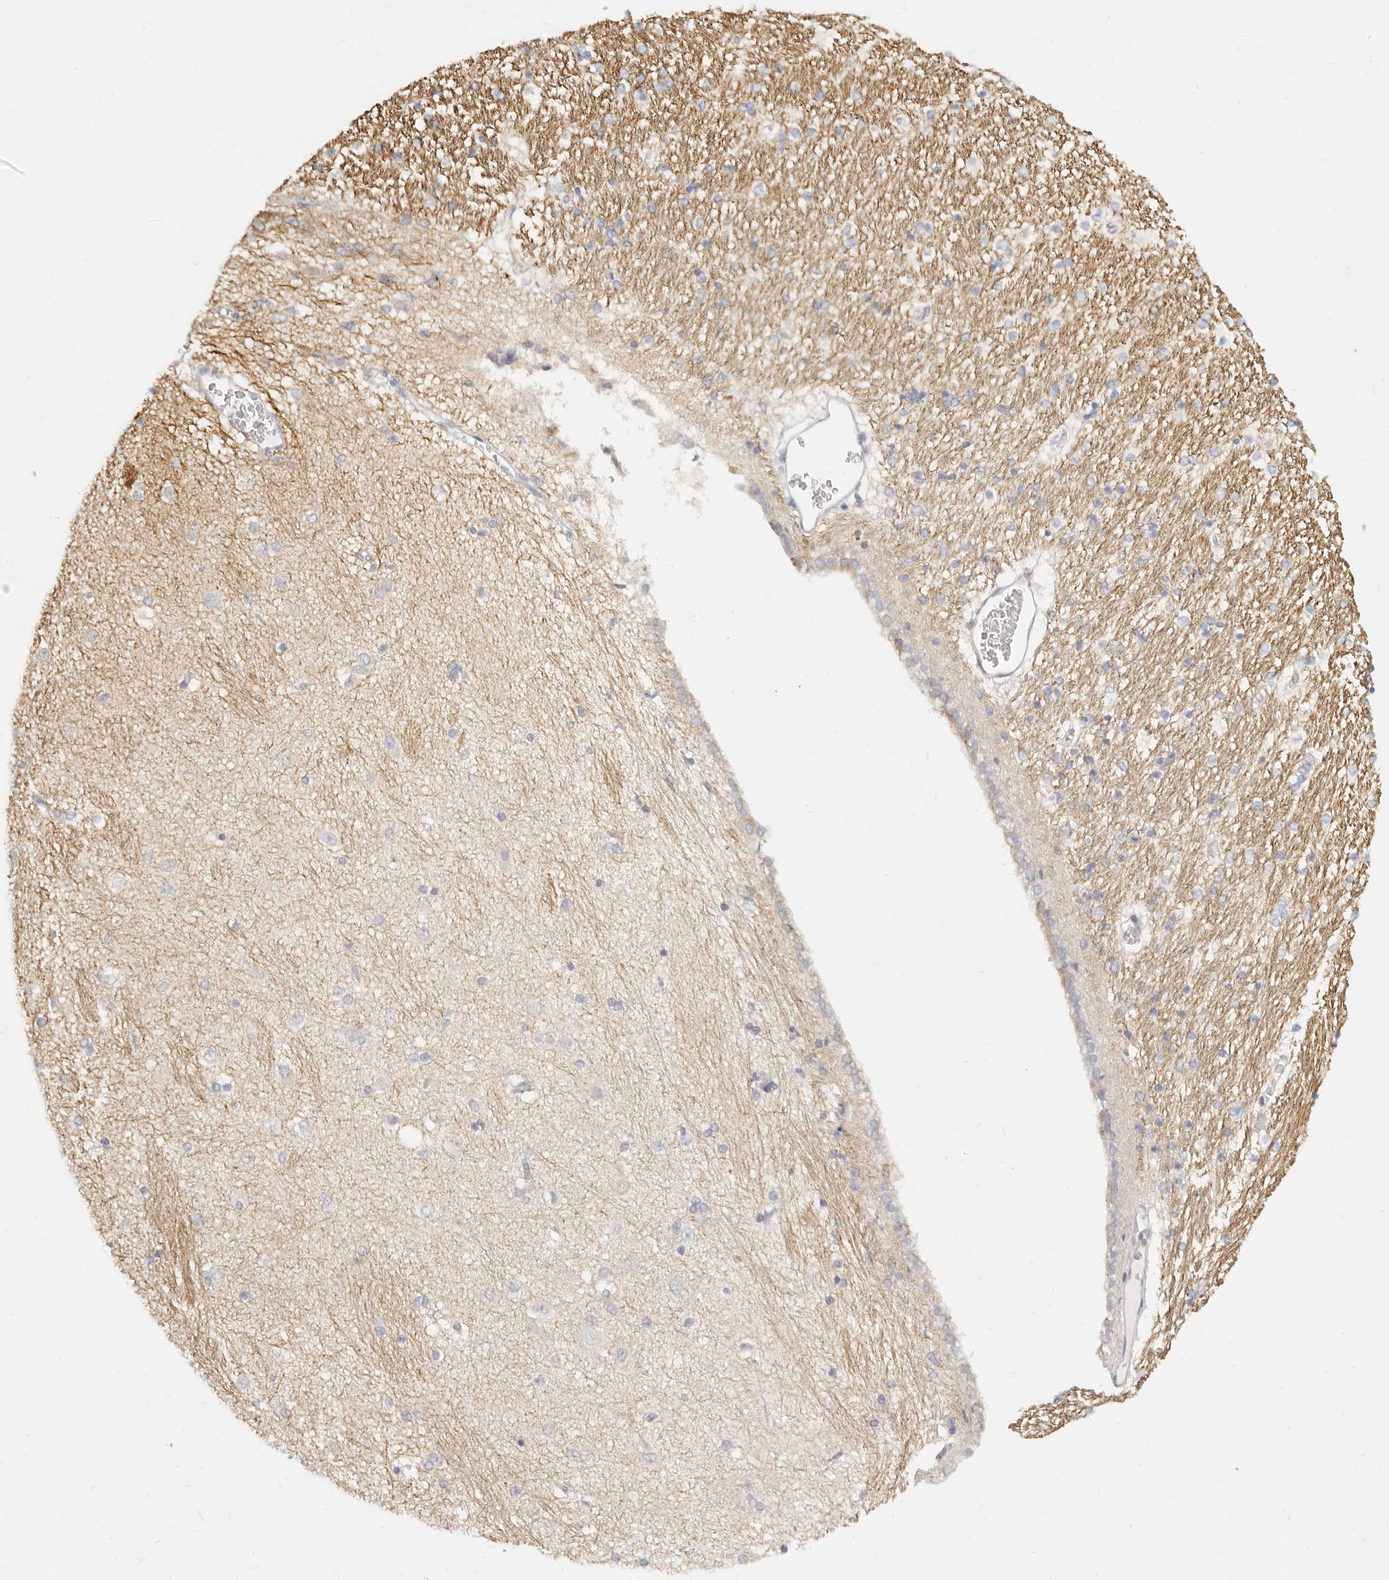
{"staining": {"intensity": "negative", "quantity": "none", "location": "none"}, "tissue": "hippocampus", "cell_type": "Glial cells", "image_type": "normal", "snomed": [{"axis": "morphology", "description": "Normal tissue, NOS"}, {"axis": "topography", "description": "Hippocampus"}], "caption": "Histopathology image shows no protein staining in glial cells of benign hippocampus.", "gene": "NIBAN1", "patient": {"sex": "female", "age": 54}}